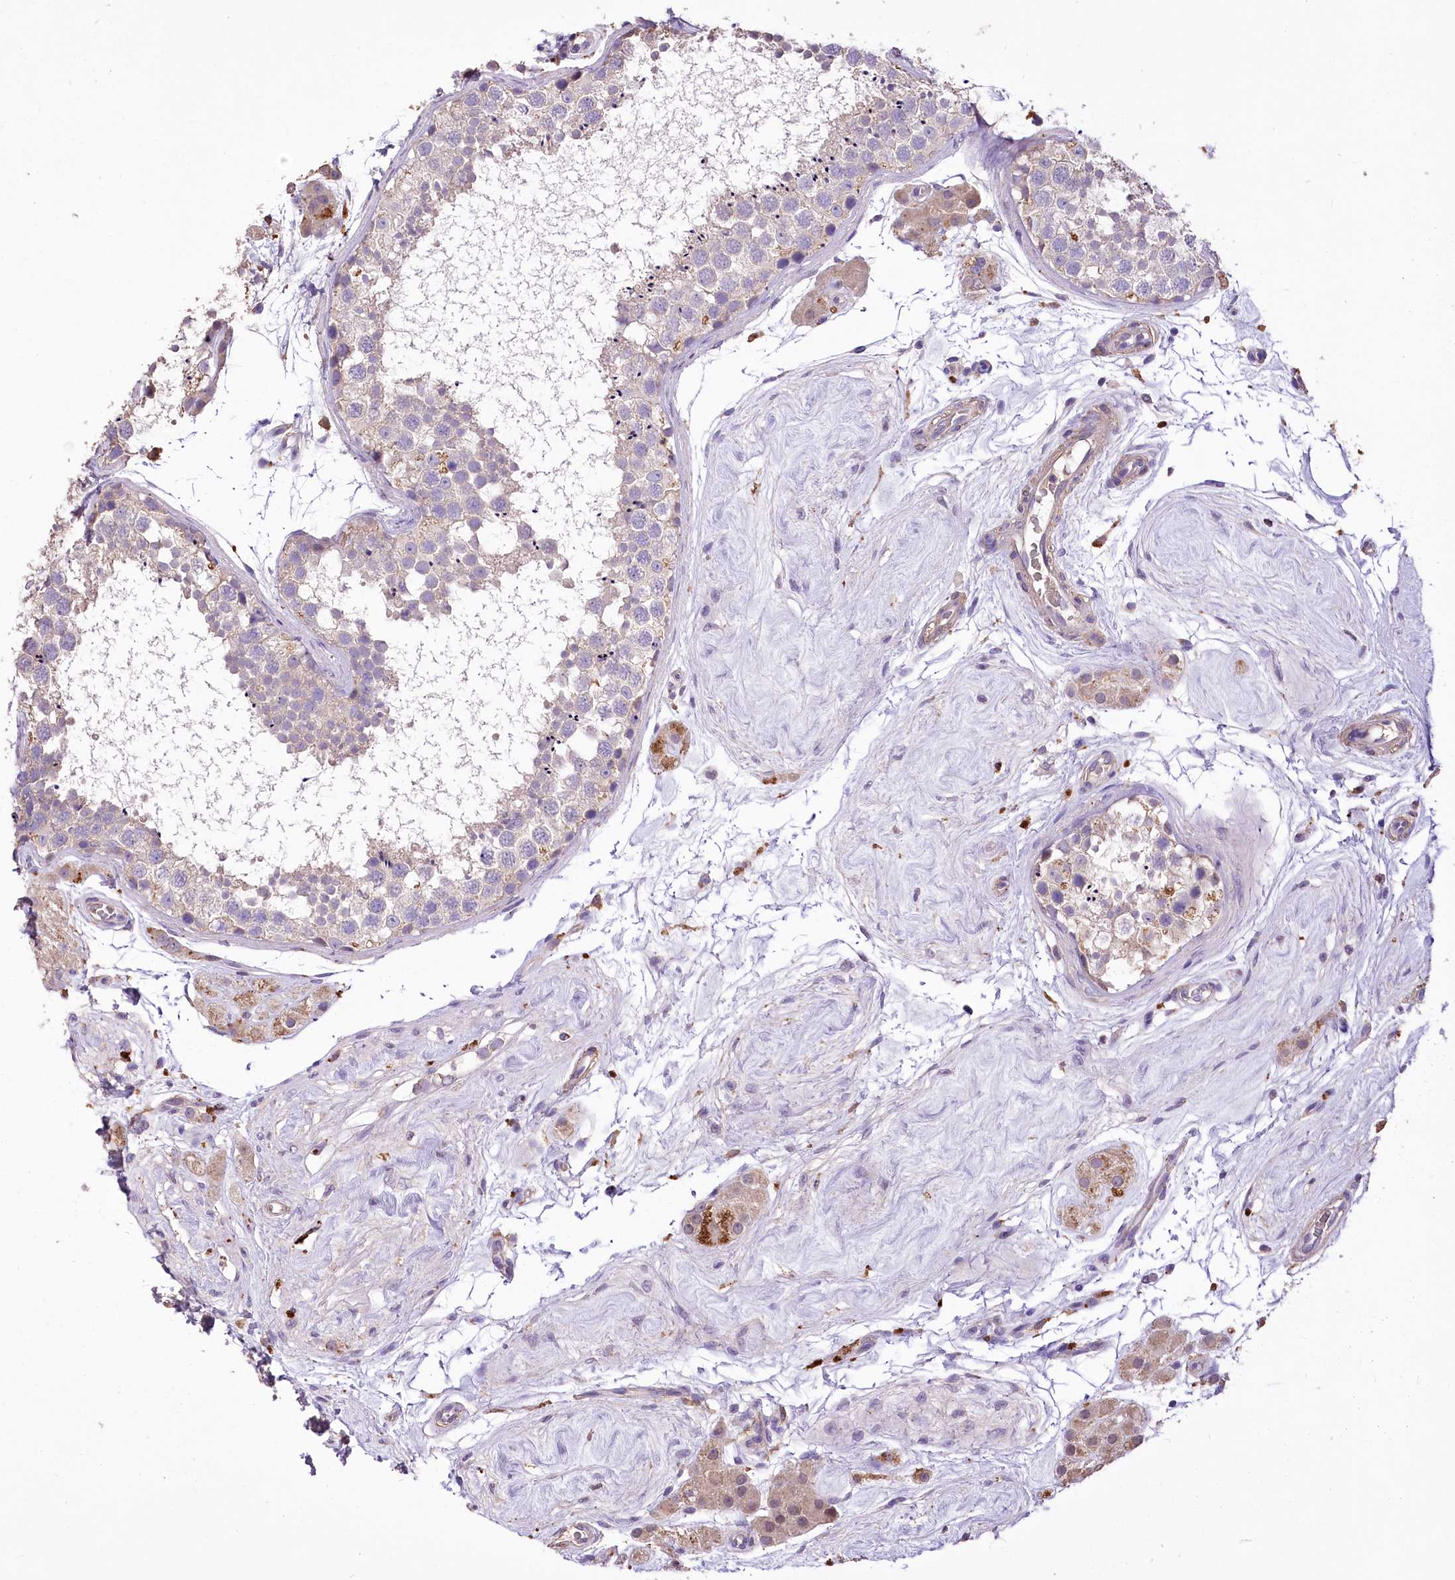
{"staining": {"intensity": "negative", "quantity": "none", "location": "none"}, "tissue": "testis", "cell_type": "Cells in seminiferous ducts", "image_type": "normal", "snomed": [{"axis": "morphology", "description": "Normal tissue, NOS"}, {"axis": "topography", "description": "Testis"}], "caption": "This image is of benign testis stained with immunohistochemistry to label a protein in brown with the nuclei are counter-stained blue. There is no positivity in cells in seminiferous ducts.", "gene": "PCYOX1L", "patient": {"sex": "male", "age": 56}}